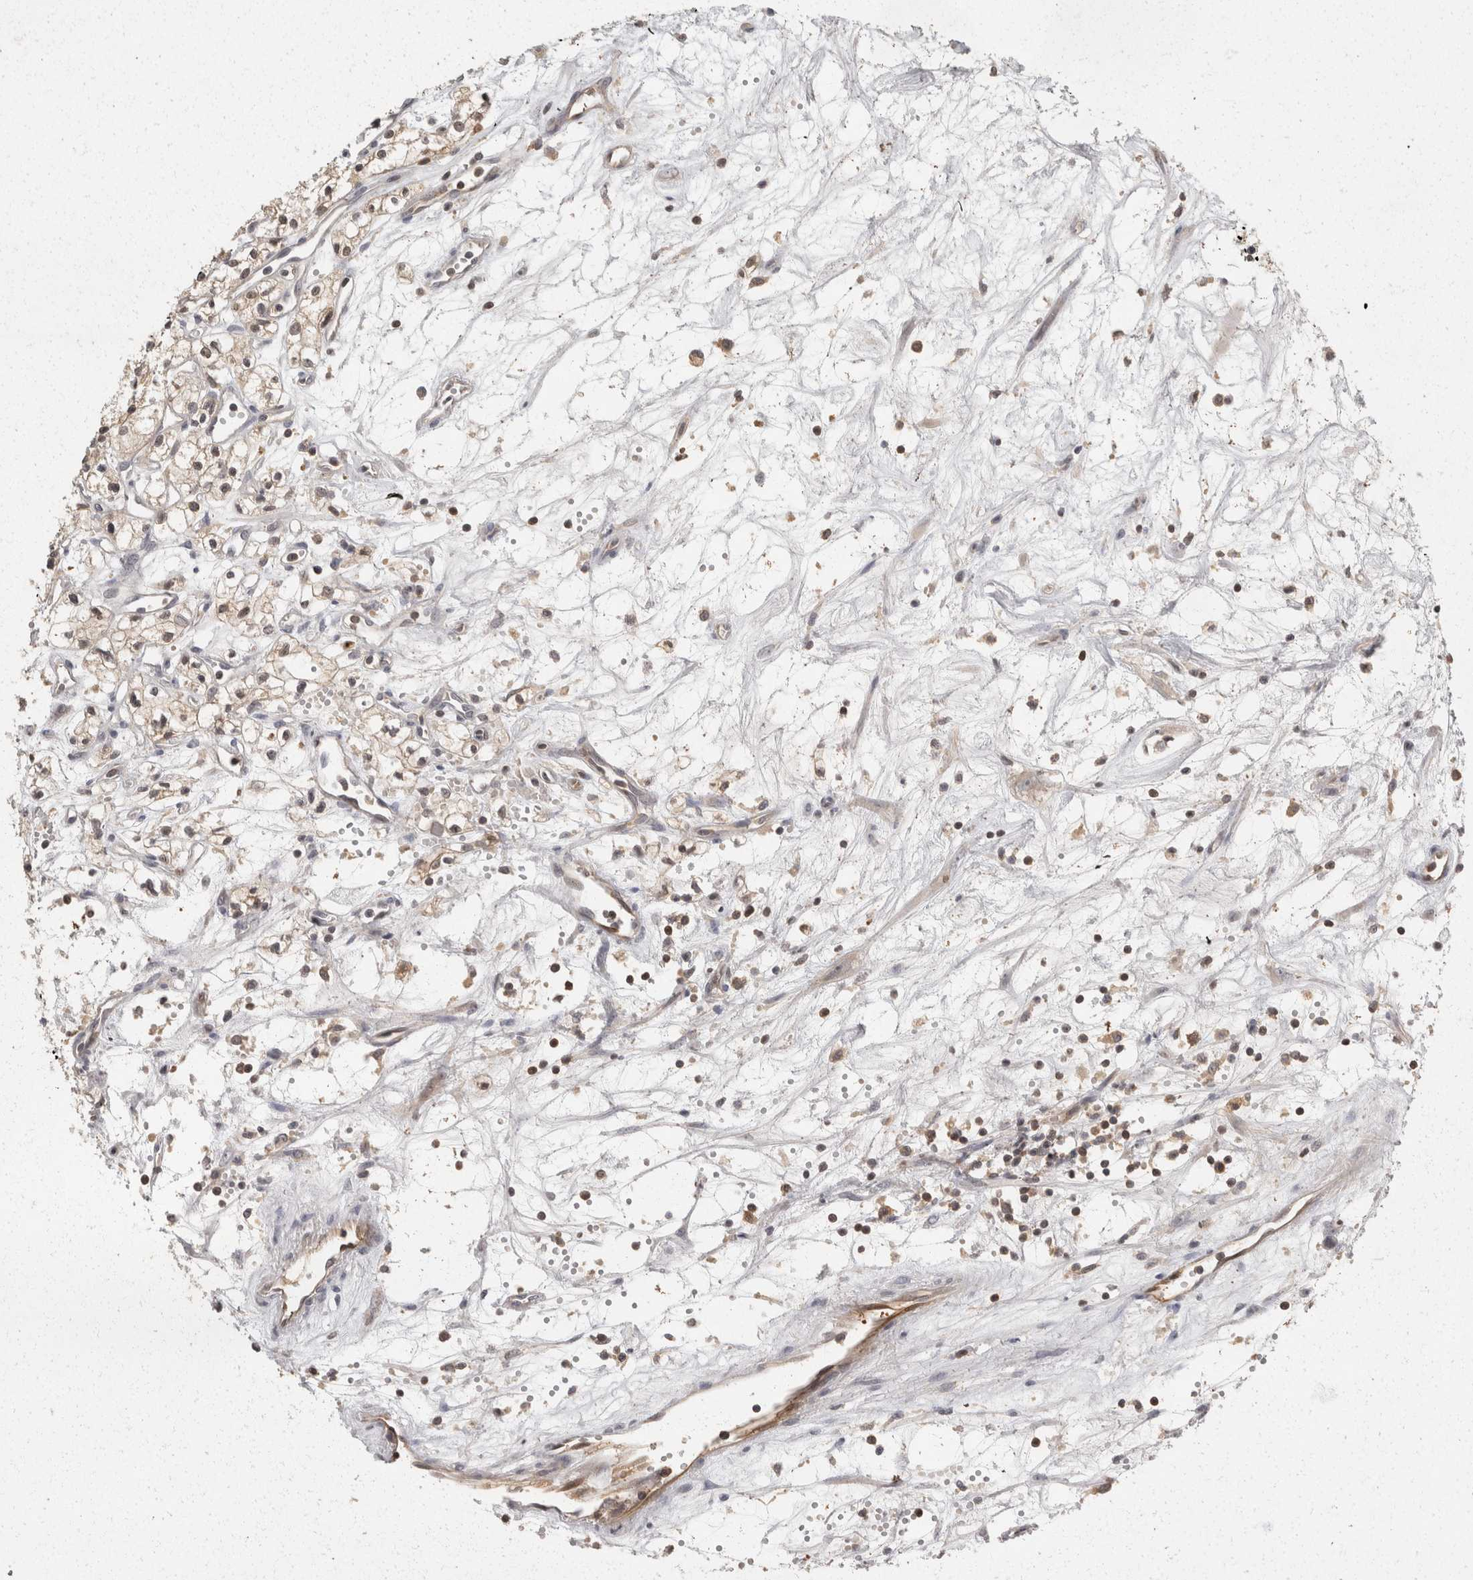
{"staining": {"intensity": "weak", "quantity": ">75%", "location": "cytoplasmic/membranous"}, "tissue": "renal cancer", "cell_type": "Tumor cells", "image_type": "cancer", "snomed": [{"axis": "morphology", "description": "Adenocarcinoma, NOS"}, {"axis": "topography", "description": "Kidney"}], "caption": "A high-resolution histopathology image shows IHC staining of renal cancer (adenocarcinoma), which exhibits weak cytoplasmic/membranous positivity in about >75% of tumor cells. Using DAB (3,3'-diaminobenzidine) (brown) and hematoxylin (blue) stains, captured at high magnification using brightfield microscopy.", "gene": "ACAT2", "patient": {"sex": "male", "age": 59}}